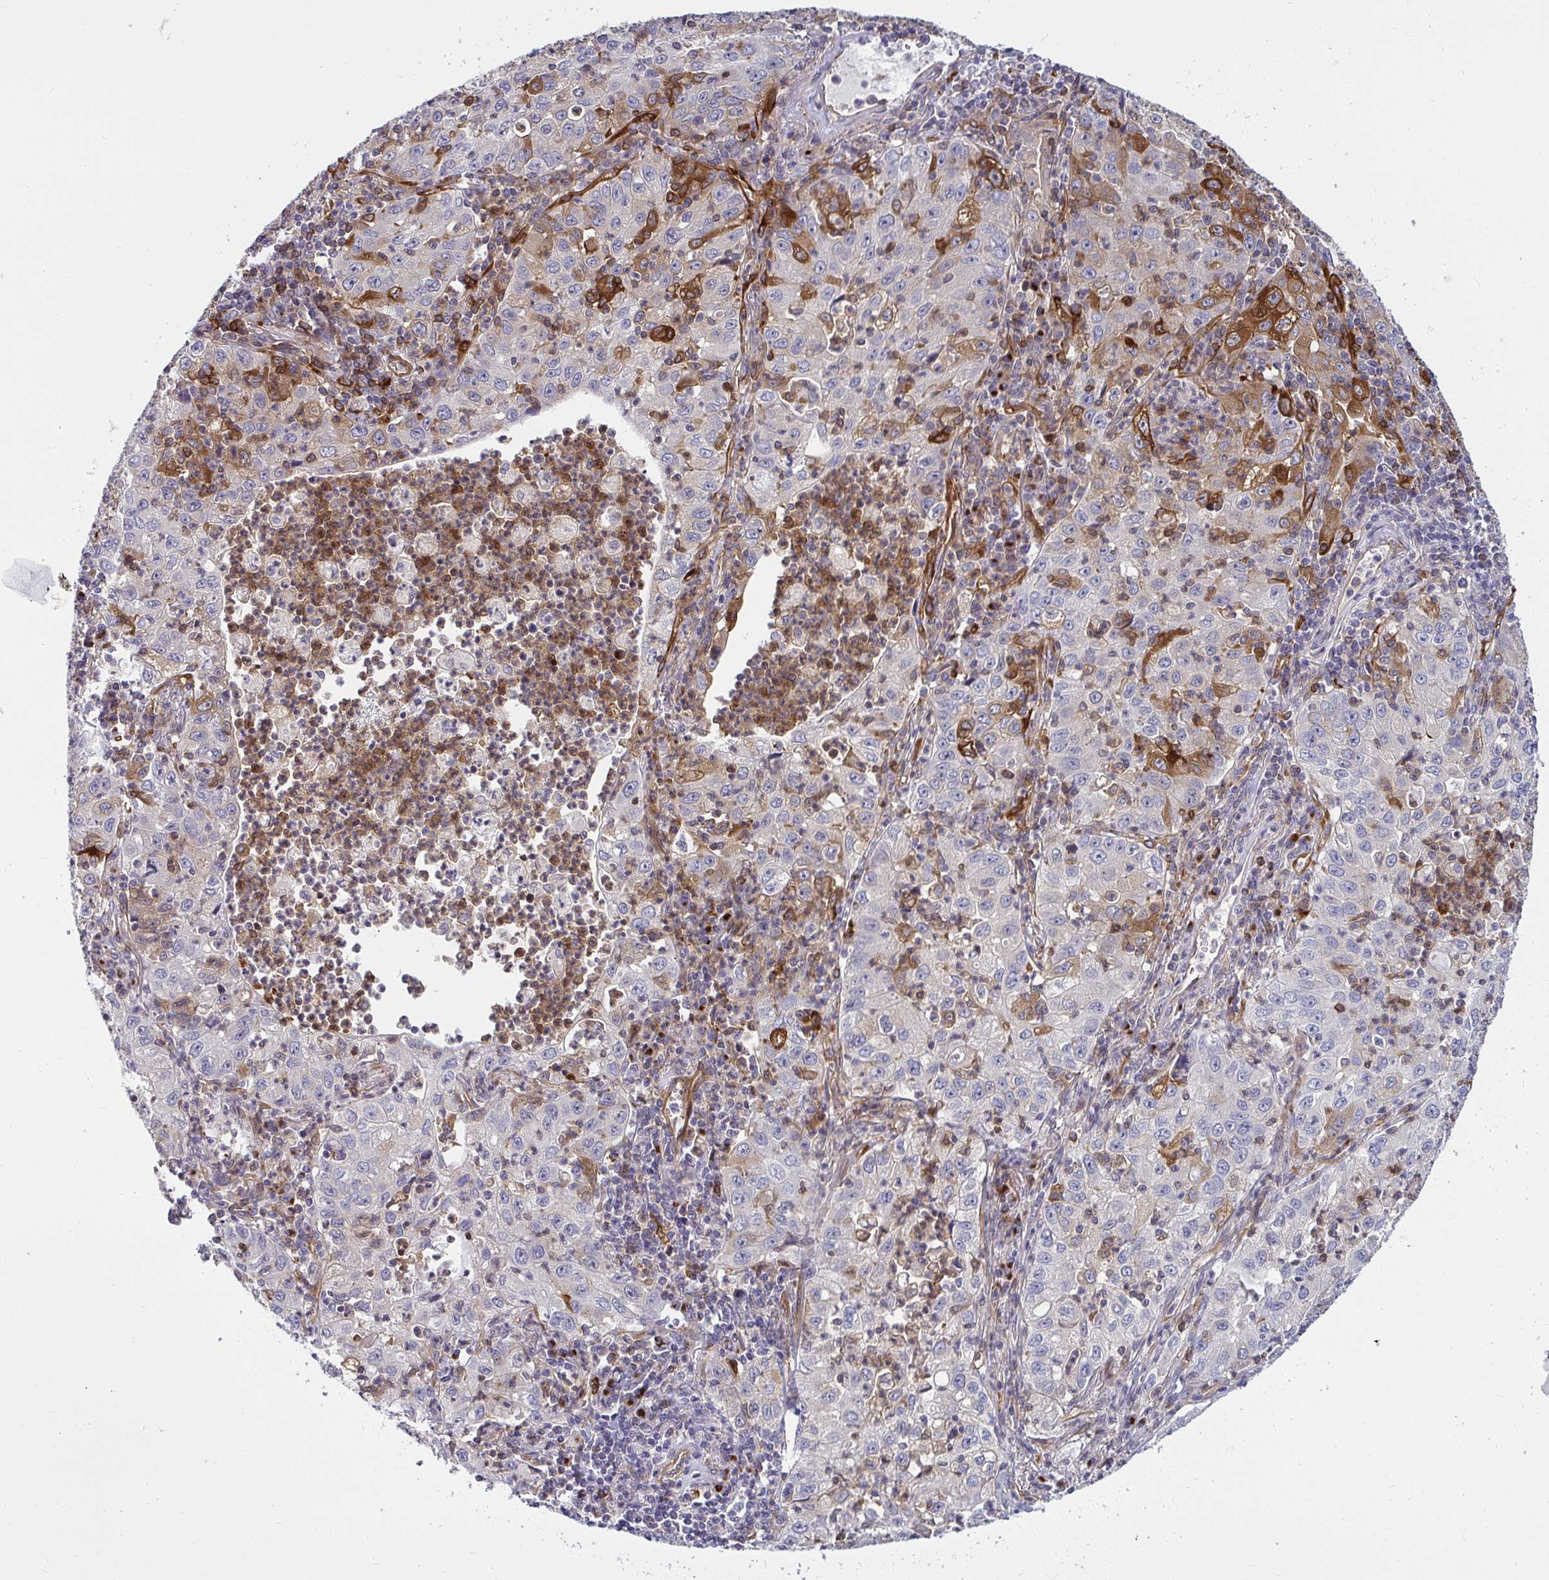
{"staining": {"intensity": "negative", "quantity": "none", "location": "none"}, "tissue": "lung cancer", "cell_type": "Tumor cells", "image_type": "cancer", "snomed": [{"axis": "morphology", "description": "Squamous cell carcinoma, NOS"}, {"axis": "topography", "description": "Lung"}], "caption": "Immunohistochemistry (IHC) of lung cancer reveals no expression in tumor cells. (DAB (3,3'-diaminobenzidine) immunohistochemistry visualized using brightfield microscopy, high magnification).", "gene": "IFIT3", "patient": {"sex": "male", "age": 71}}